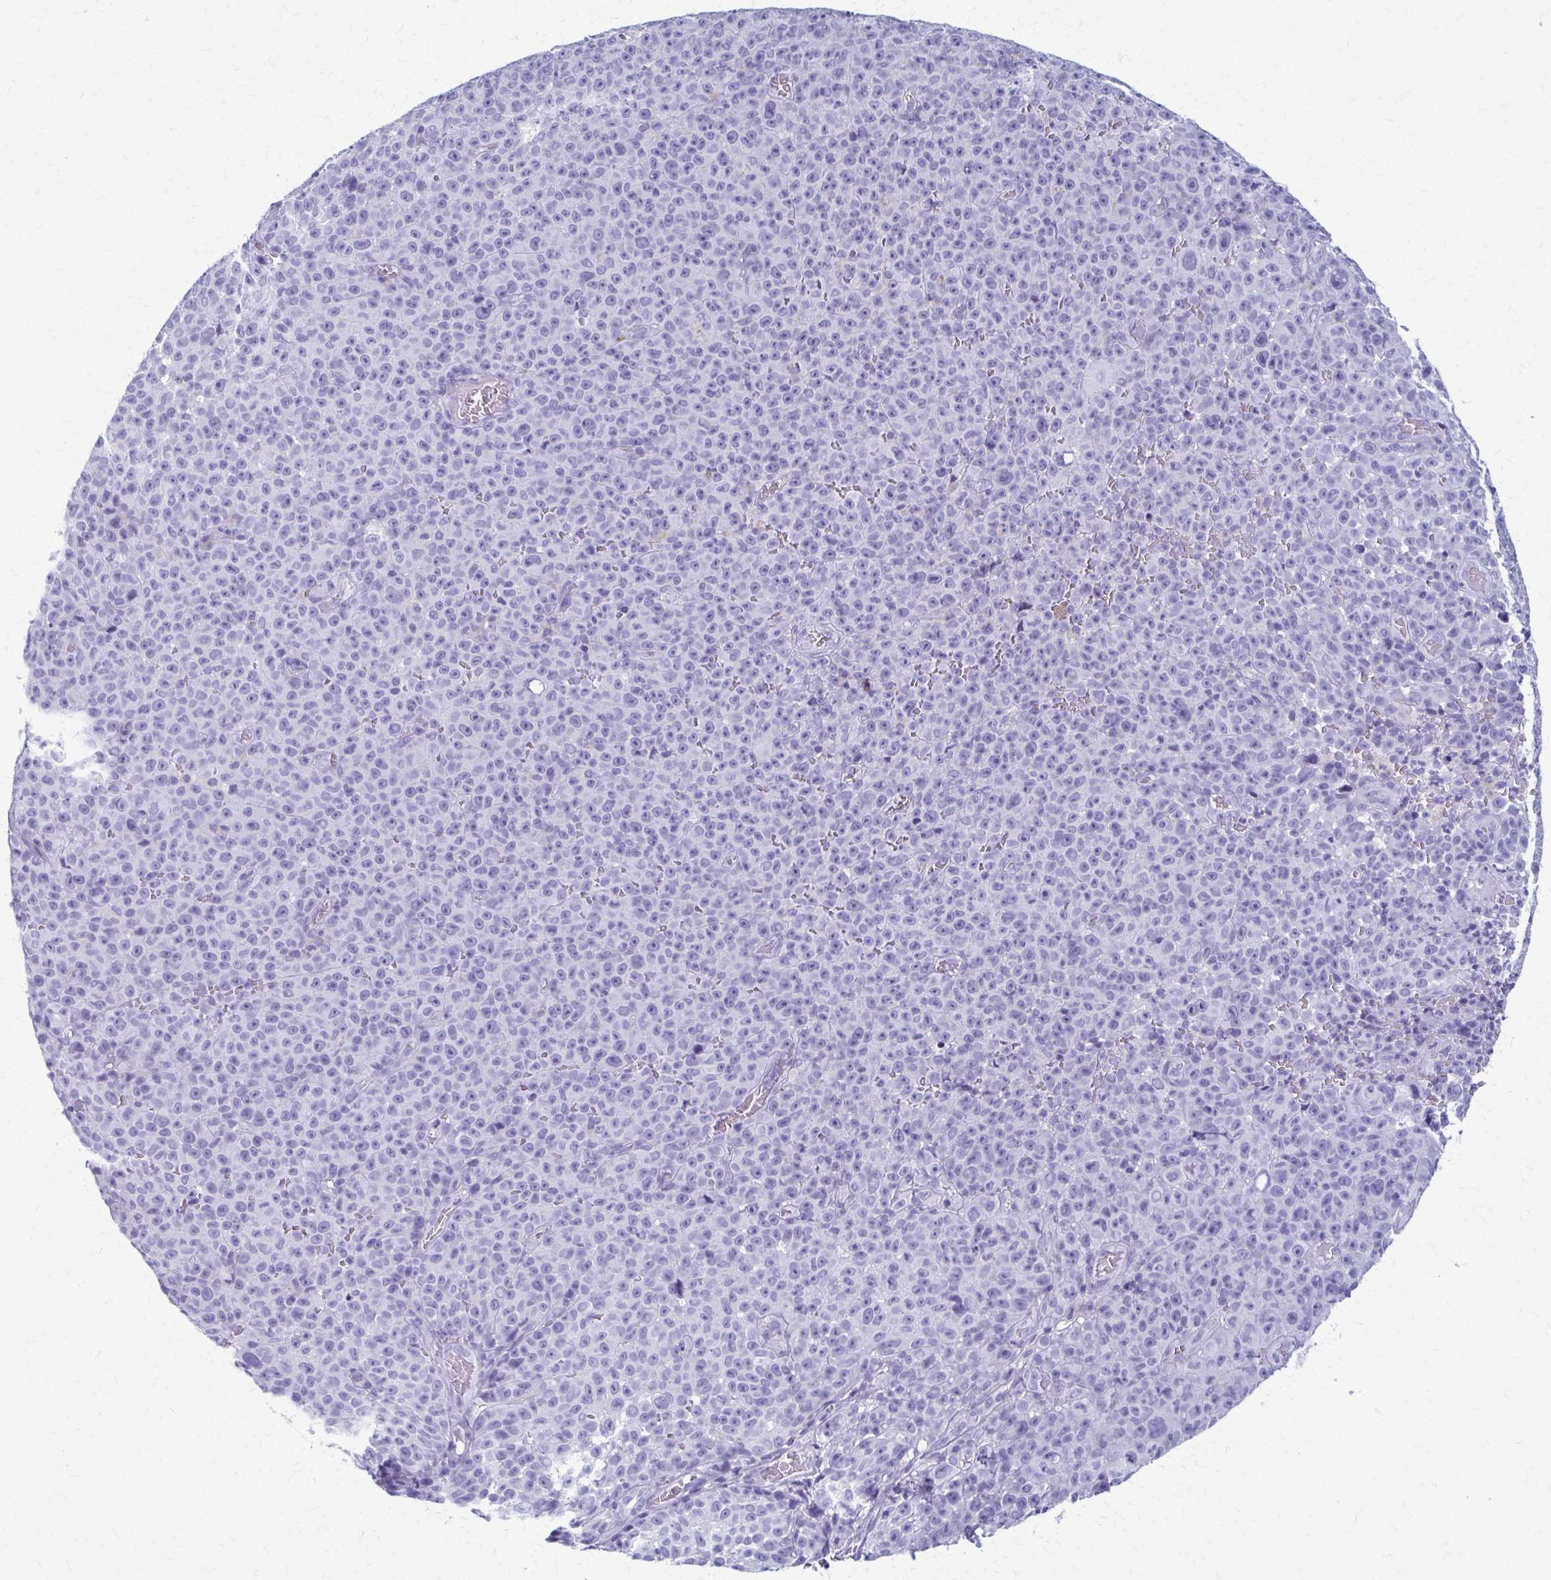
{"staining": {"intensity": "negative", "quantity": "none", "location": "none"}, "tissue": "melanoma", "cell_type": "Tumor cells", "image_type": "cancer", "snomed": [{"axis": "morphology", "description": "Malignant melanoma, NOS"}, {"axis": "topography", "description": "Skin"}], "caption": "Human malignant melanoma stained for a protein using immunohistochemistry (IHC) exhibits no positivity in tumor cells.", "gene": "CELF5", "patient": {"sex": "female", "age": 82}}